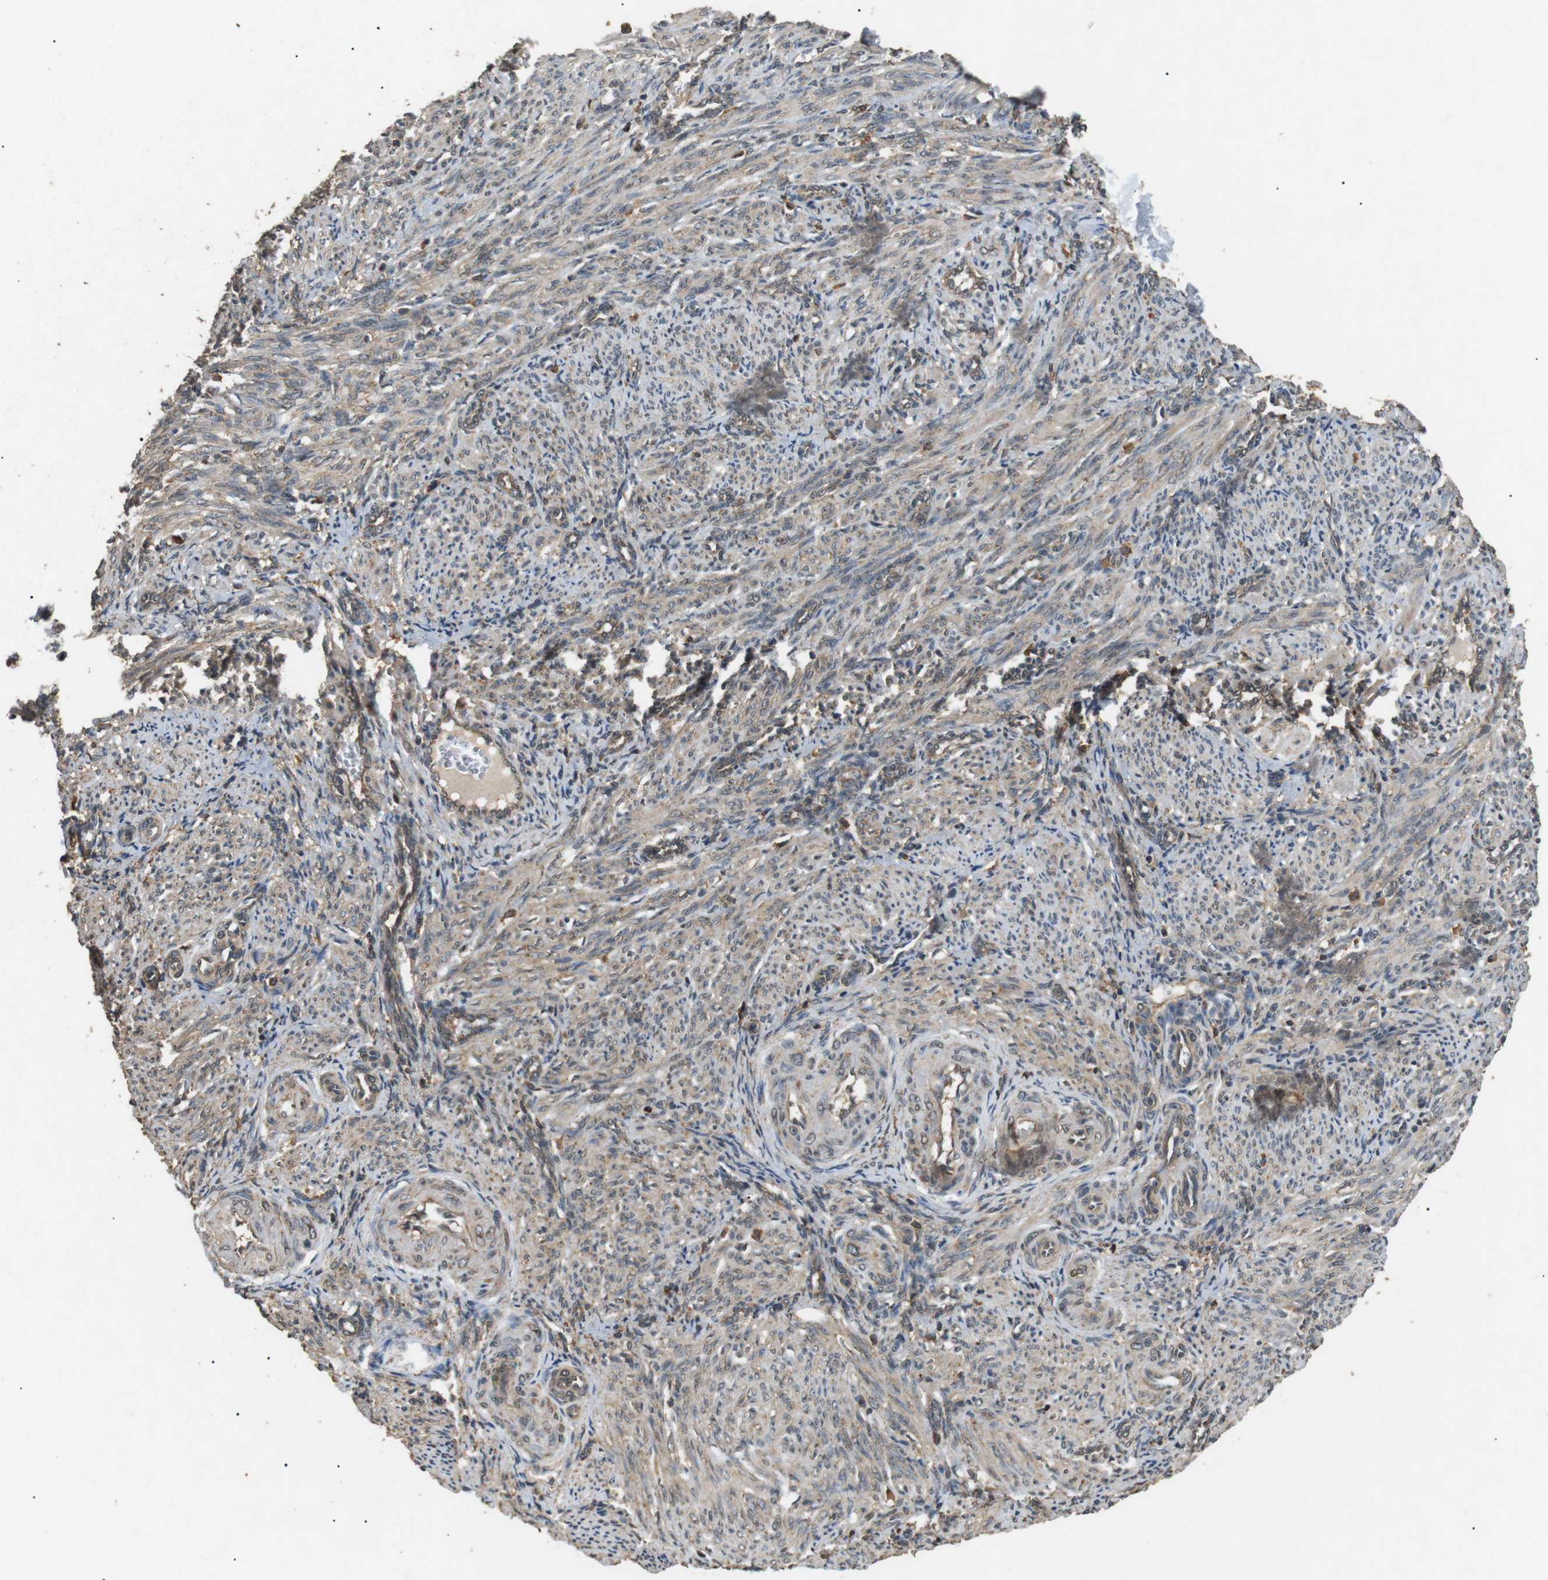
{"staining": {"intensity": "moderate", "quantity": ">75%", "location": "cytoplasmic/membranous"}, "tissue": "smooth muscle", "cell_type": "Smooth muscle cells", "image_type": "normal", "snomed": [{"axis": "morphology", "description": "Normal tissue, NOS"}, {"axis": "topography", "description": "Endometrium"}], "caption": "An IHC micrograph of unremarkable tissue is shown. Protein staining in brown highlights moderate cytoplasmic/membranous positivity in smooth muscle within smooth muscle cells.", "gene": "TBC1D15", "patient": {"sex": "female", "age": 33}}